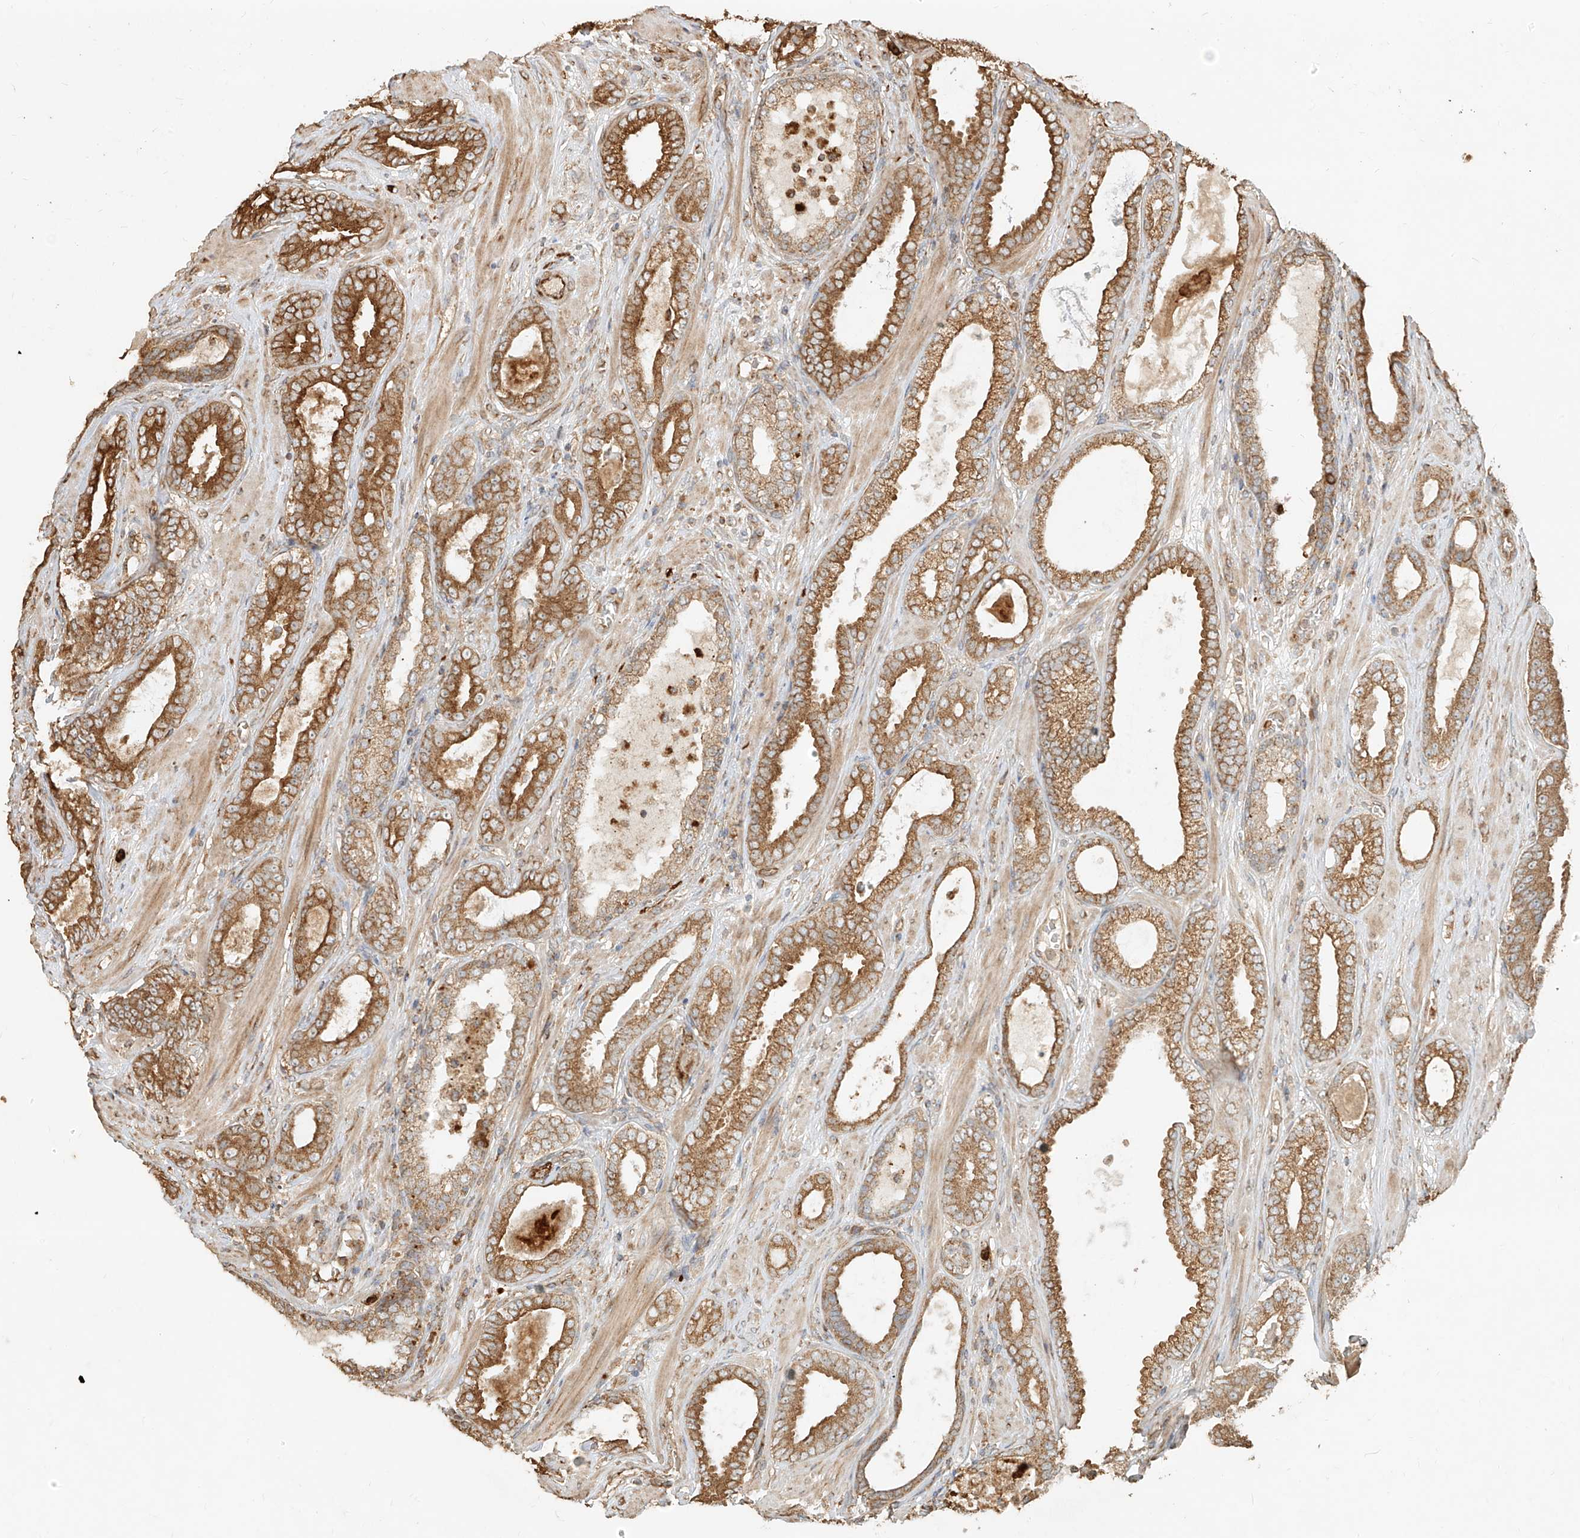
{"staining": {"intensity": "moderate", "quantity": ">75%", "location": "cytoplasmic/membranous"}, "tissue": "prostate cancer", "cell_type": "Tumor cells", "image_type": "cancer", "snomed": [{"axis": "morphology", "description": "Adenocarcinoma, High grade"}, {"axis": "topography", "description": "Prostate"}], "caption": "IHC of prostate cancer (adenocarcinoma (high-grade)) shows medium levels of moderate cytoplasmic/membranous positivity in about >75% of tumor cells.", "gene": "EFNB1", "patient": {"sex": "male", "age": 60}}